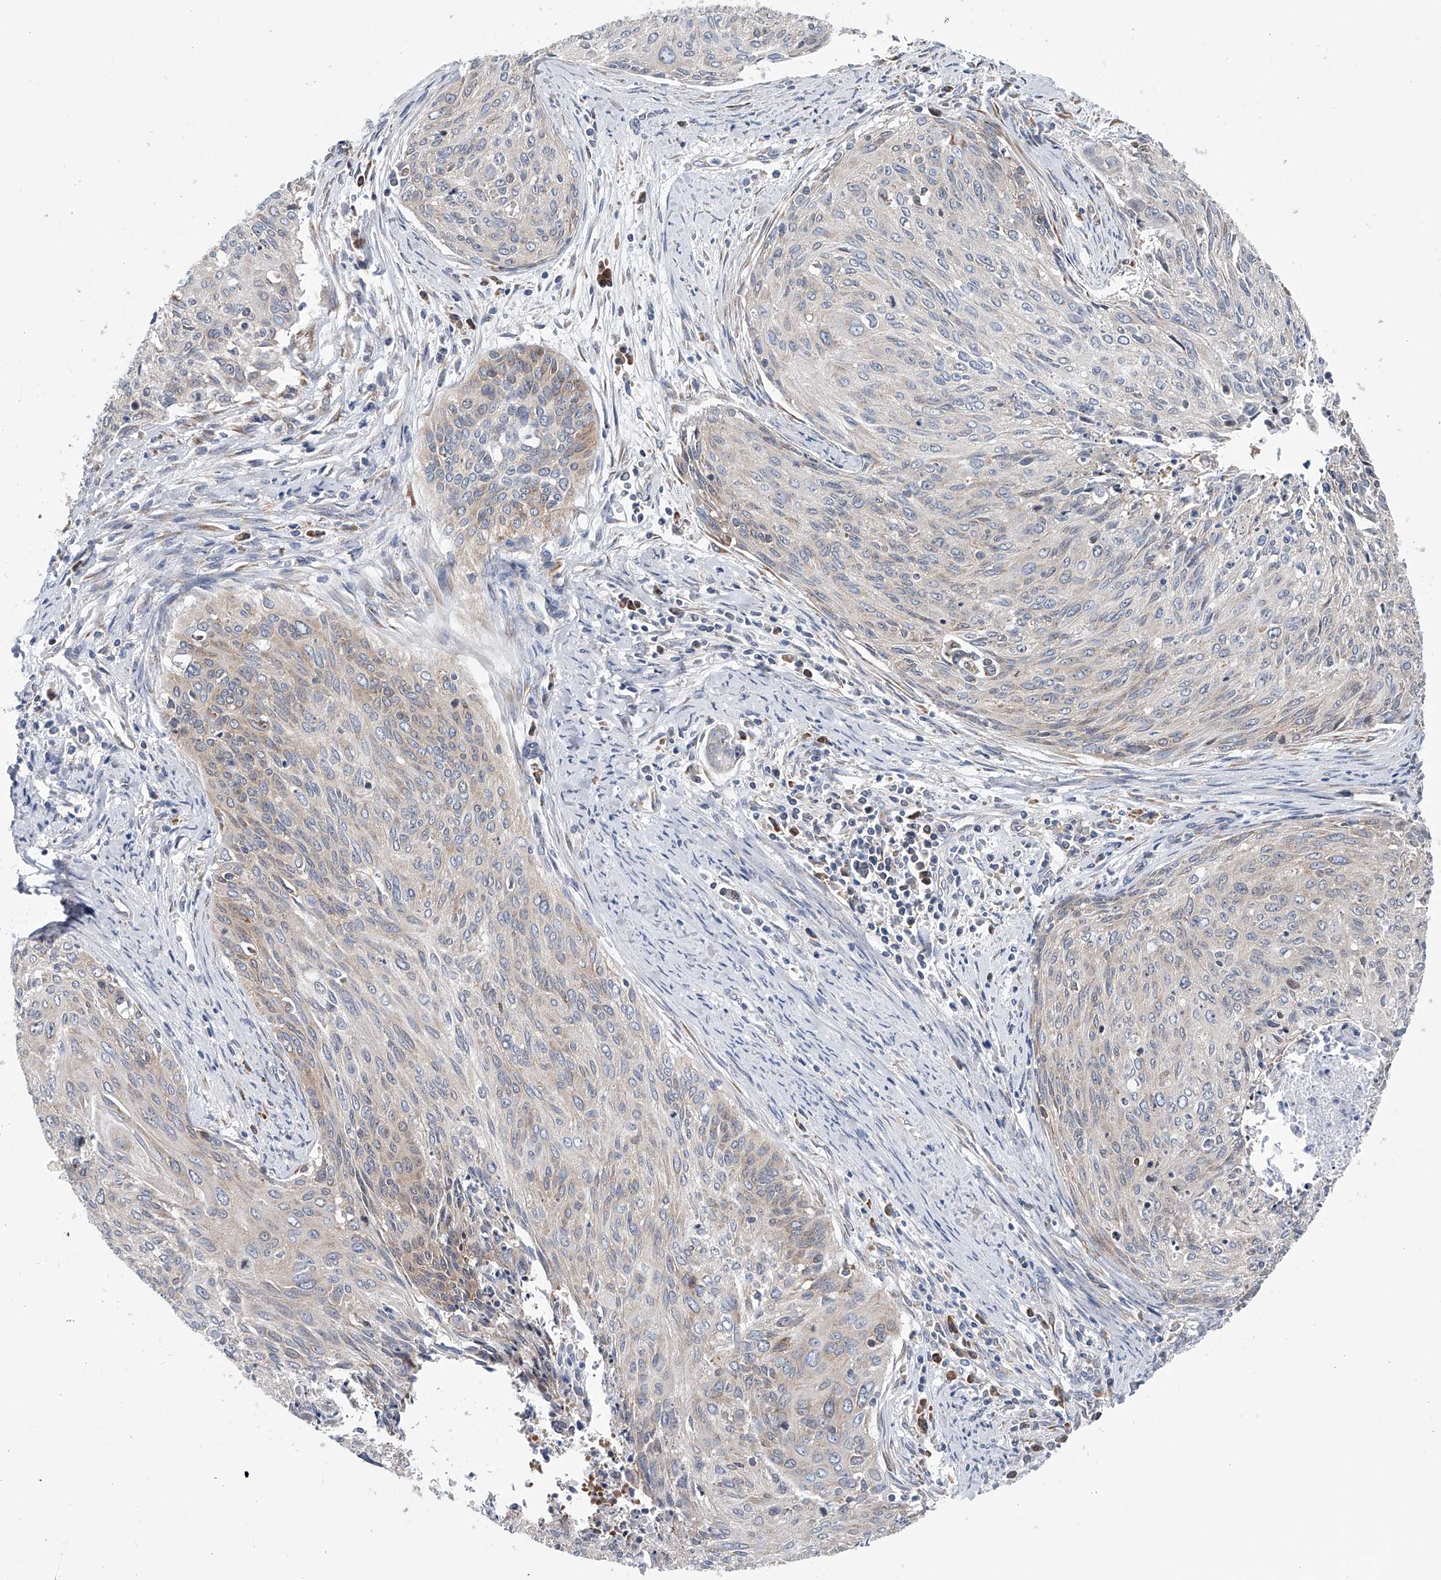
{"staining": {"intensity": "negative", "quantity": "none", "location": "none"}, "tissue": "cervical cancer", "cell_type": "Tumor cells", "image_type": "cancer", "snomed": [{"axis": "morphology", "description": "Squamous cell carcinoma, NOS"}, {"axis": "topography", "description": "Cervix"}], "caption": "IHC micrograph of cervical cancer stained for a protein (brown), which displays no positivity in tumor cells. (Brightfield microscopy of DAB IHC at high magnification).", "gene": "RPL26L1", "patient": {"sex": "female", "age": 55}}